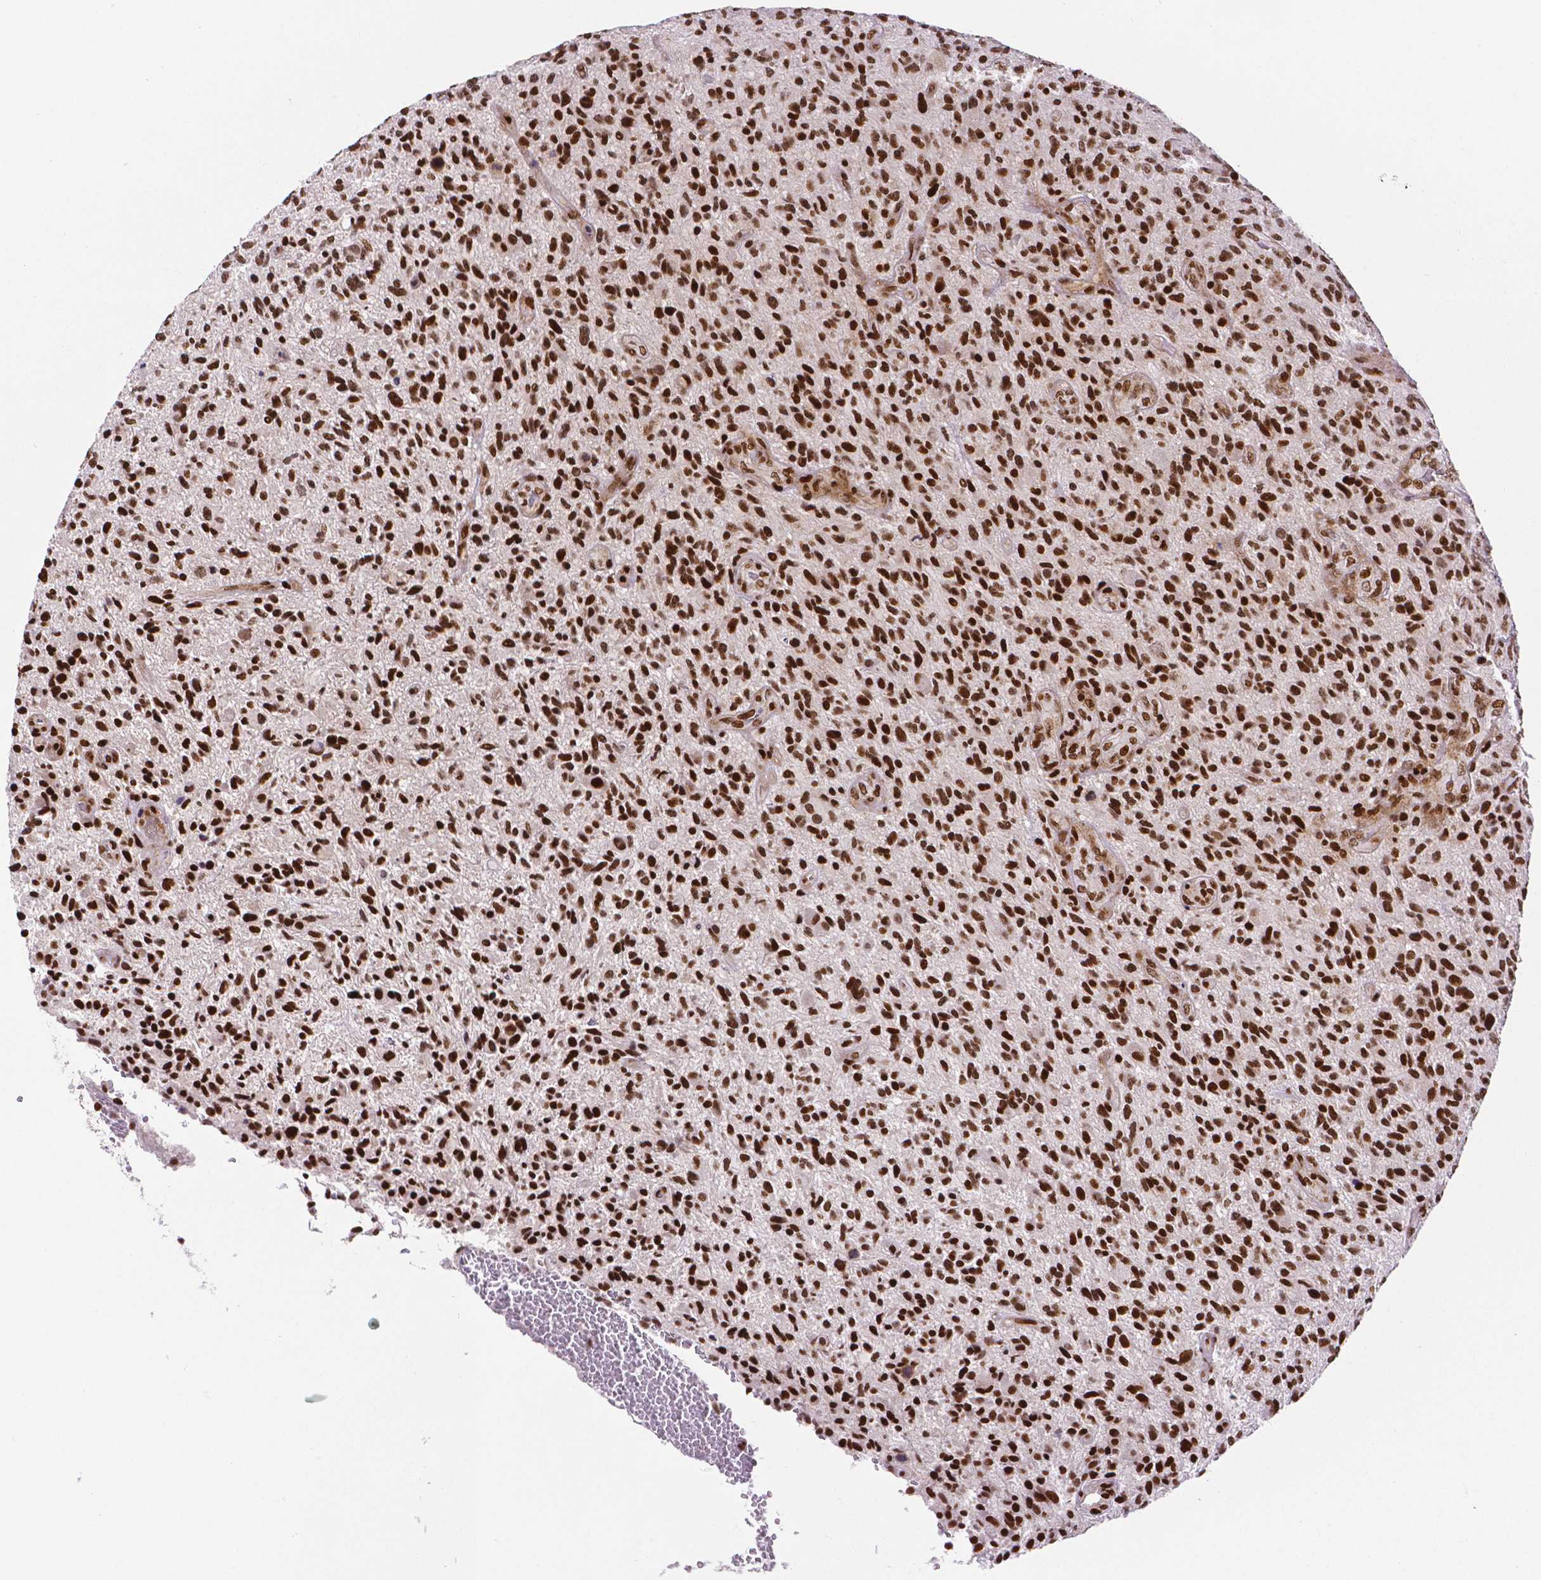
{"staining": {"intensity": "strong", "quantity": ">75%", "location": "nuclear"}, "tissue": "glioma", "cell_type": "Tumor cells", "image_type": "cancer", "snomed": [{"axis": "morphology", "description": "Glioma, malignant, High grade"}, {"axis": "topography", "description": "Brain"}], "caption": "IHC histopathology image of human malignant glioma (high-grade) stained for a protein (brown), which exhibits high levels of strong nuclear staining in about >75% of tumor cells.", "gene": "CTCF", "patient": {"sex": "male", "age": 47}}